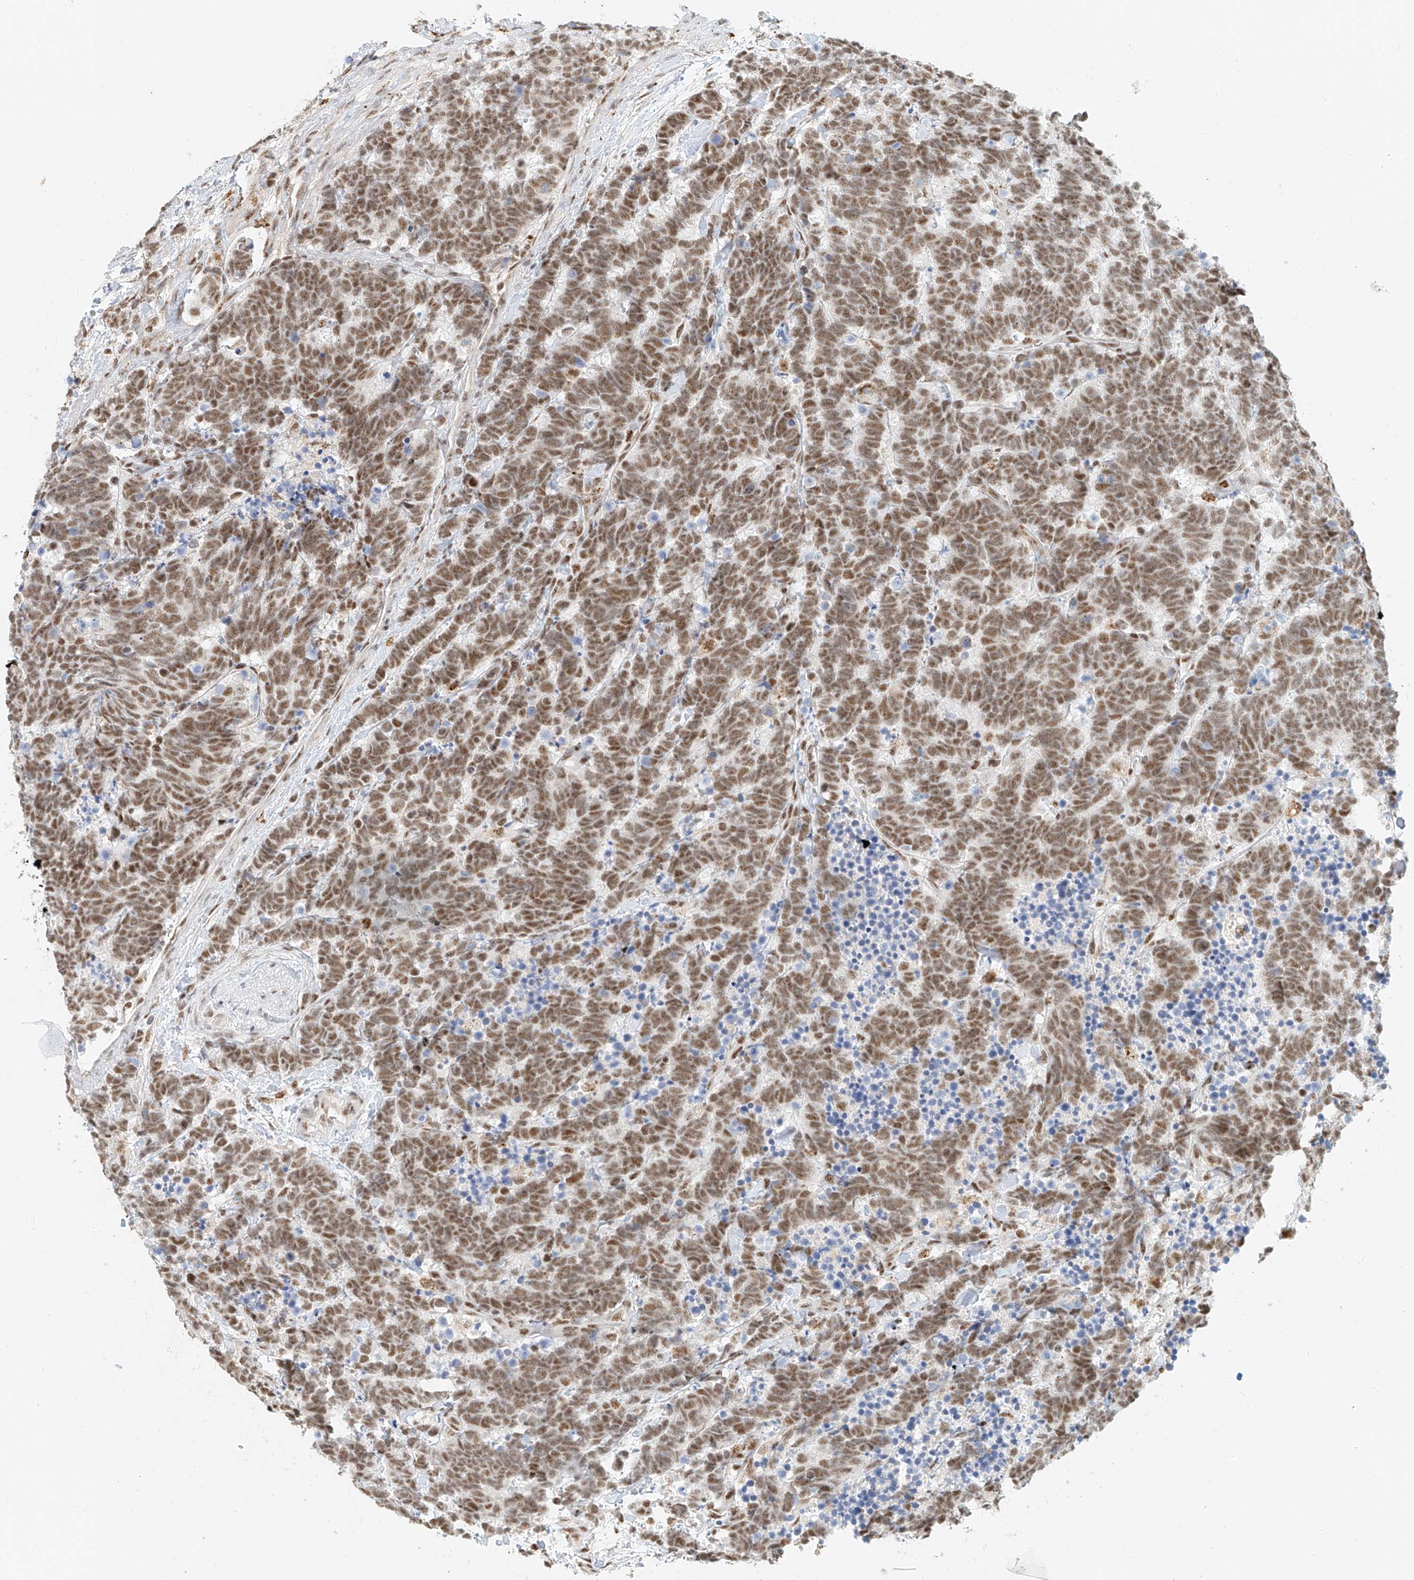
{"staining": {"intensity": "moderate", "quantity": ">75%", "location": "nuclear"}, "tissue": "carcinoid", "cell_type": "Tumor cells", "image_type": "cancer", "snomed": [{"axis": "morphology", "description": "Carcinoma, NOS"}, {"axis": "morphology", "description": "Carcinoid, malignant, NOS"}, {"axis": "topography", "description": "Urinary bladder"}], "caption": "IHC image of human carcinoma stained for a protein (brown), which exhibits medium levels of moderate nuclear staining in about >75% of tumor cells.", "gene": "CXorf58", "patient": {"sex": "male", "age": 57}}